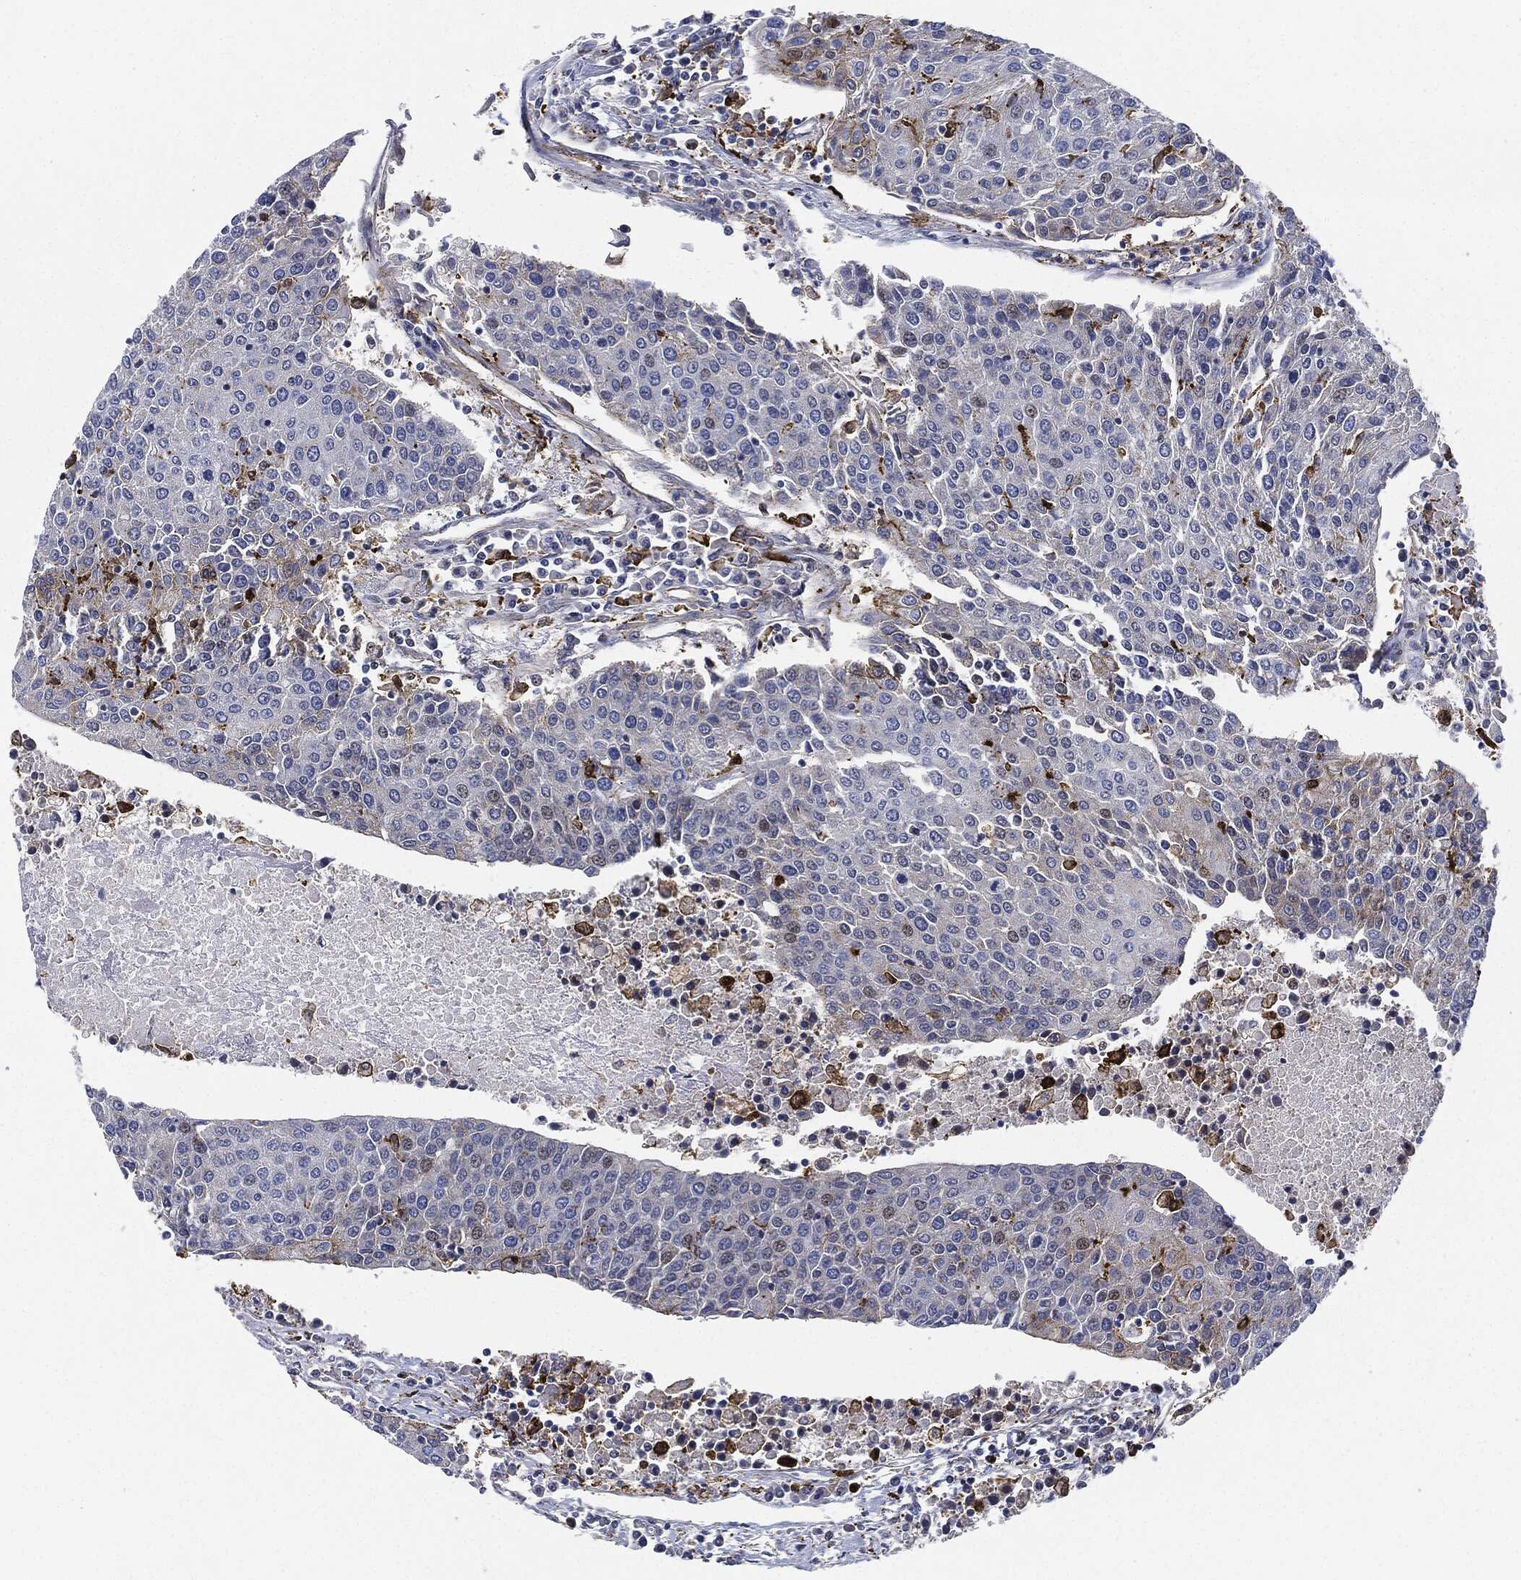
{"staining": {"intensity": "negative", "quantity": "none", "location": "none"}, "tissue": "urothelial cancer", "cell_type": "Tumor cells", "image_type": "cancer", "snomed": [{"axis": "morphology", "description": "Urothelial carcinoma, High grade"}, {"axis": "topography", "description": "Urinary bladder"}], "caption": "The micrograph shows no significant staining in tumor cells of urothelial carcinoma (high-grade).", "gene": "NANOS3", "patient": {"sex": "female", "age": 85}}